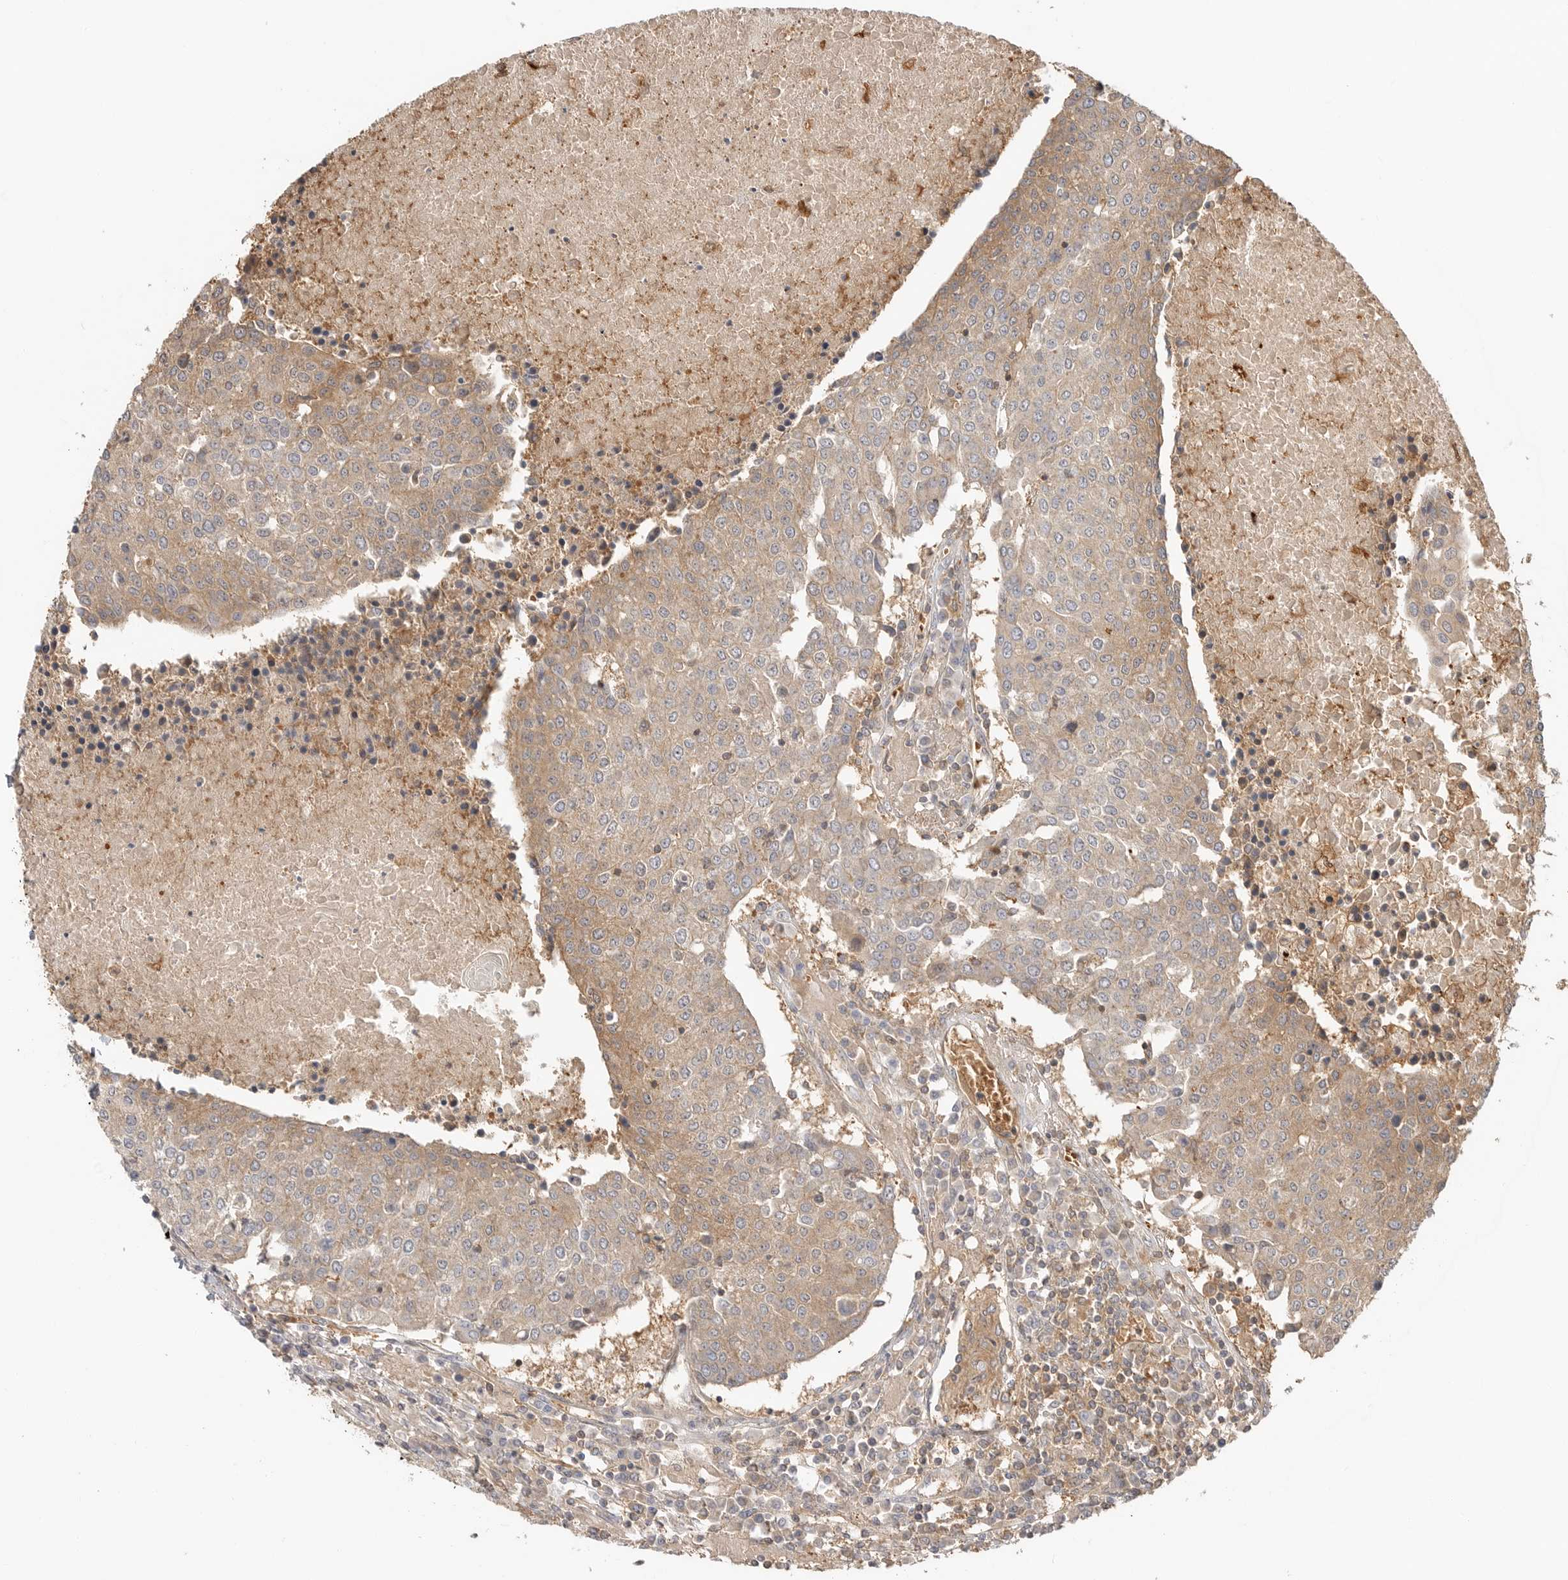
{"staining": {"intensity": "weak", "quantity": ">75%", "location": "cytoplasmic/membranous"}, "tissue": "urothelial cancer", "cell_type": "Tumor cells", "image_type": "cancer", "snomed": [{"axis": "morphology", "description": "Urothelial carcinoma, High grade"}, {"axis": "topography", "description": "Urinary bladder"}], "caption": "Immunohistochemical staining of urothelial cancer reveals low levels of weak cytoplasmic/membranous protein staining in approximately >75% of tumor cells.", "gene": "CLDN12", "patient": {"sex": "female", "age": 85}}